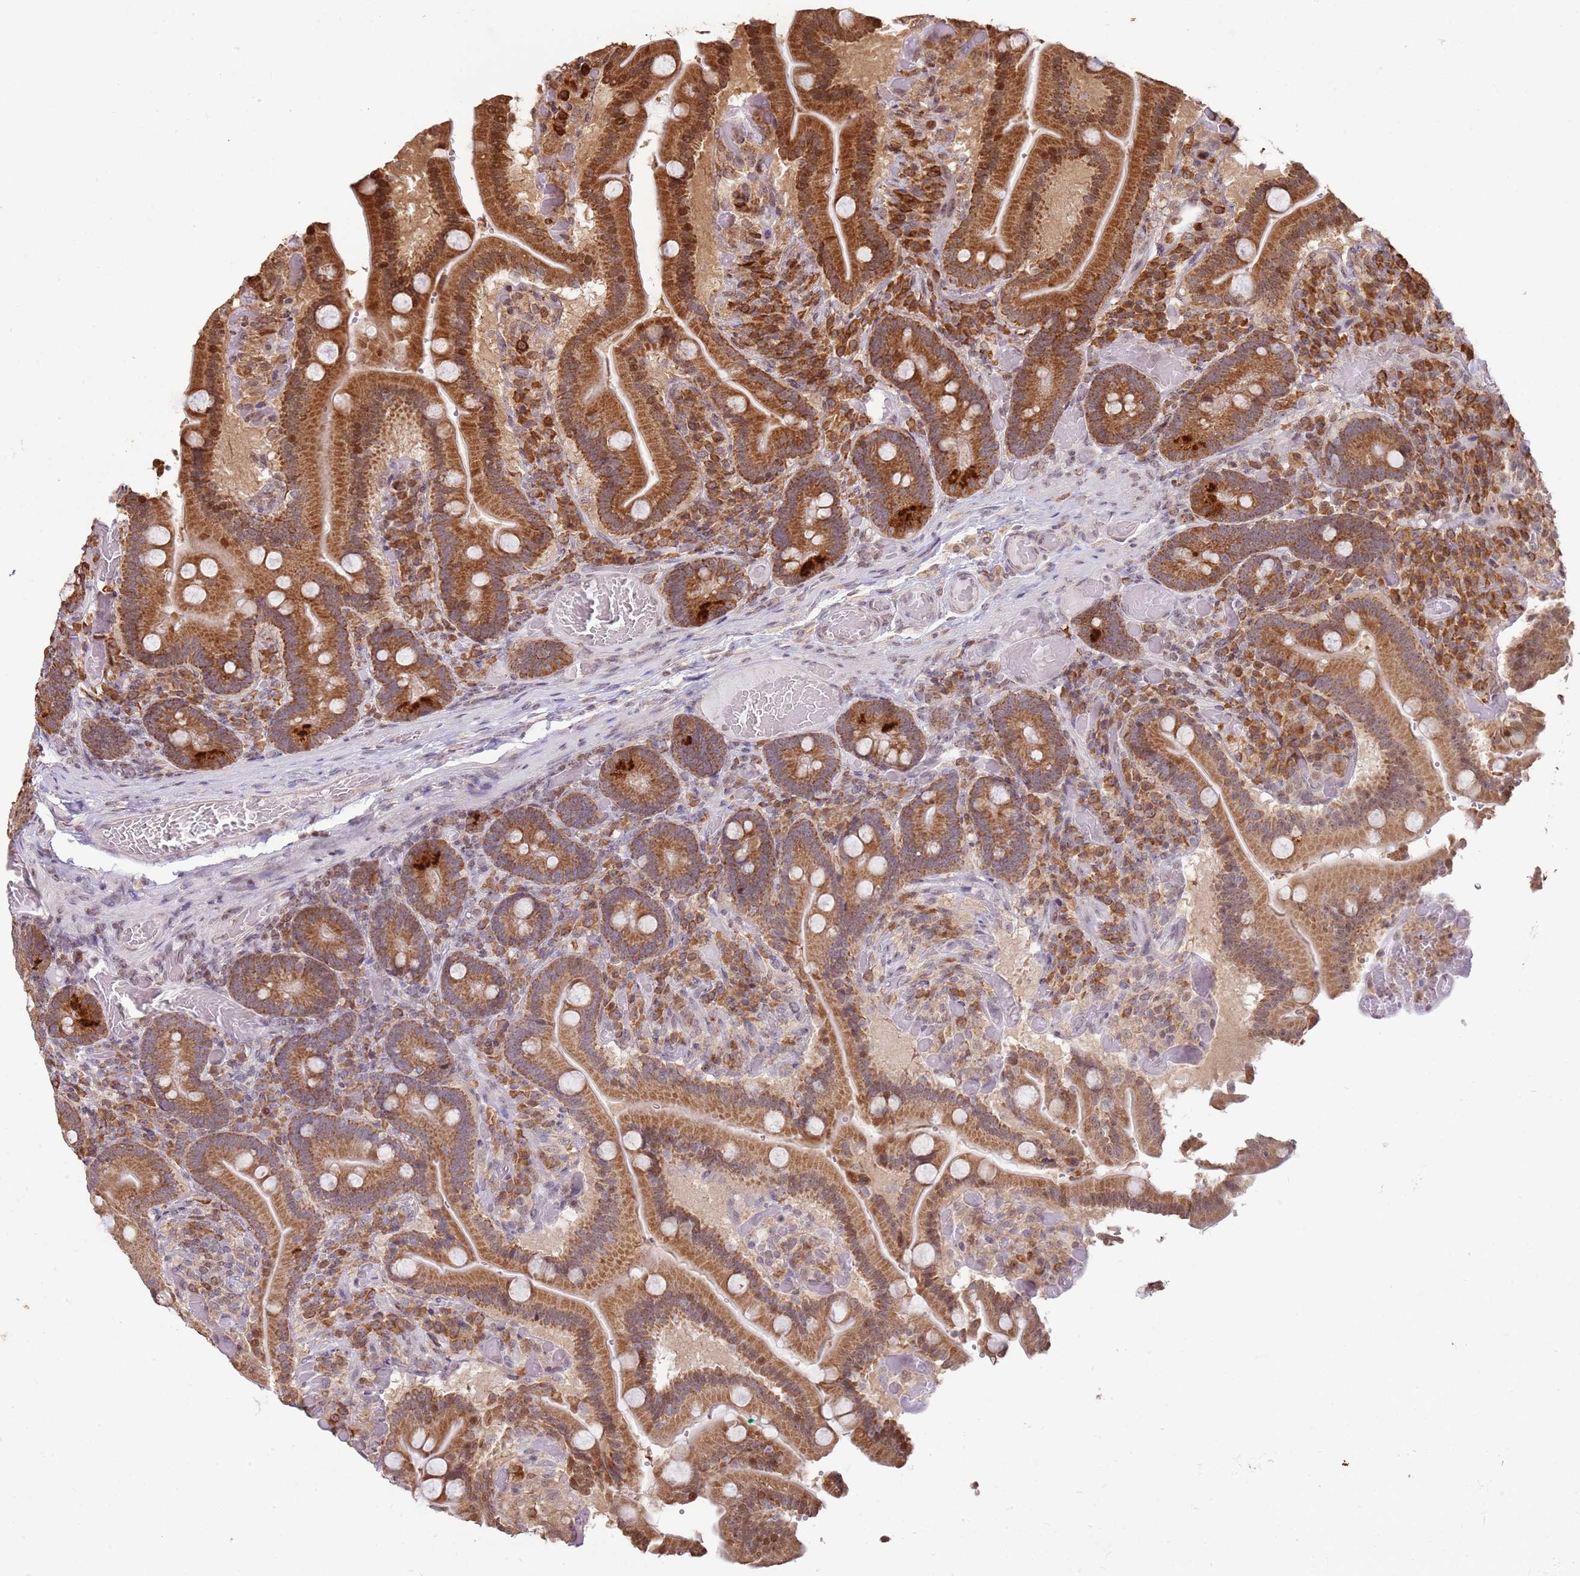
{"staining": {"intensity": "strong", "quantity": ">75%", "location": "cytoplasmic/membranous"}, "tissue": "duodenum", "cell_type": "Glandular cells", "image_type": "normal", "snomed": [{"axis": "morphology", "description": "Normal tissue, NOS"}, {"axis": "topography", "description": "Duodenum"}], "caption": "IHC photomicrograph of unremarkable duodenum: duodenum stained using immunohistochemistry displays high levels of strong protein expression localized specifically in the cytoplasmic/membranous of glandular cells, appearing as a cytoplasmic/membranous brown color.", "gene": "SCAF1", "patient": {"sex": "female", "age": 62}}